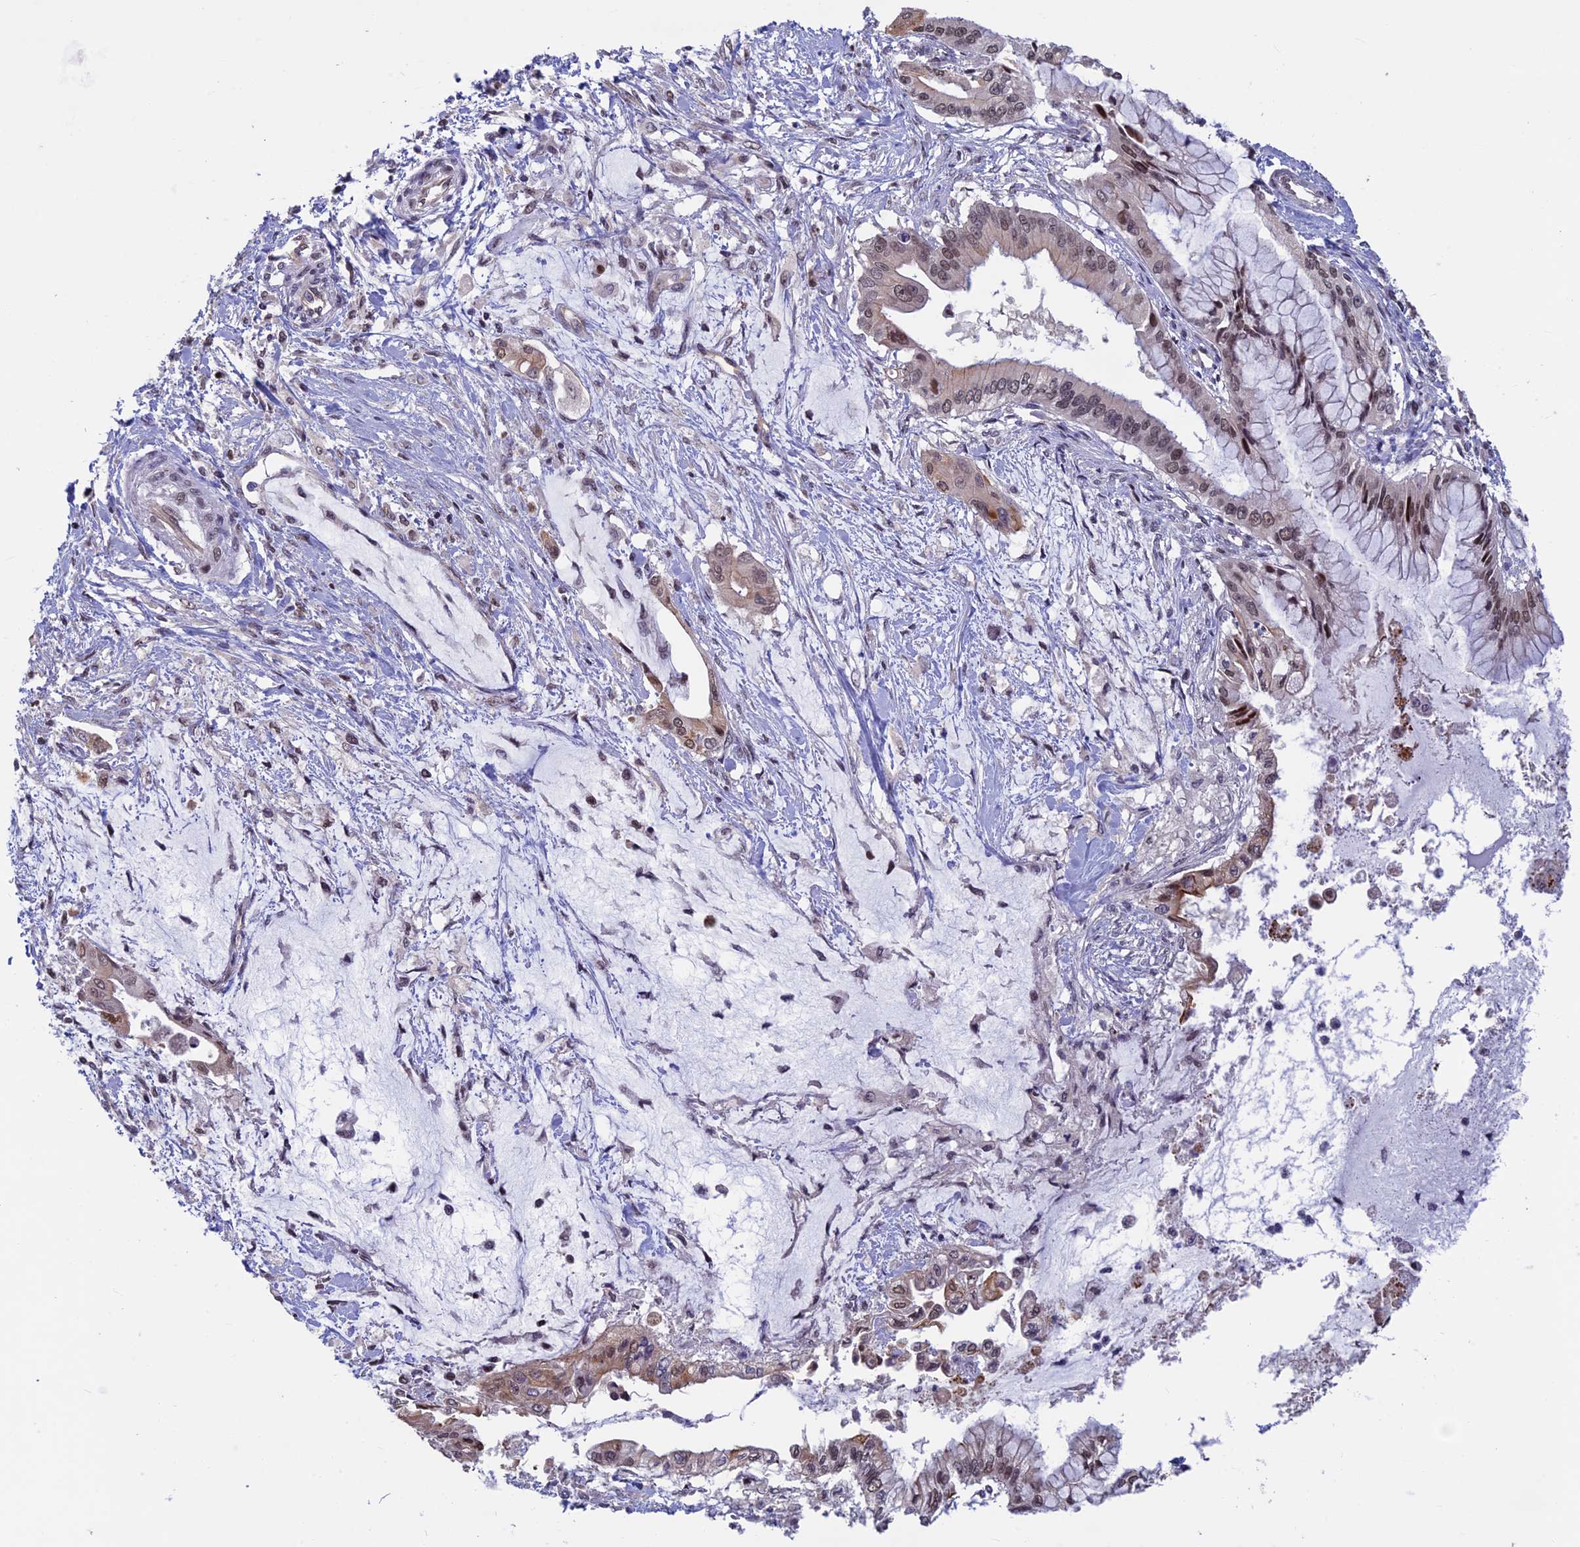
{"staining": {"intensity": "weak", "quantity": ">75%", "location": "nuclear"}, "tissue": "pancreatic cancer", "cell_type": "Tumor cells", "image_type": "cancer", "snomed": [{"axis": "morphology", "description": "Adenocarcinoma, NOS"}, {"axis": "topography", "description": "Pancreas"}], "caption": "A photomicrograph of human pancreatic cancer stained for a protein exhibits weak nuclear brown staining in tumor cells.", "gene": "SPIRE1", "patient": {"sex": "male", "age": 46}}